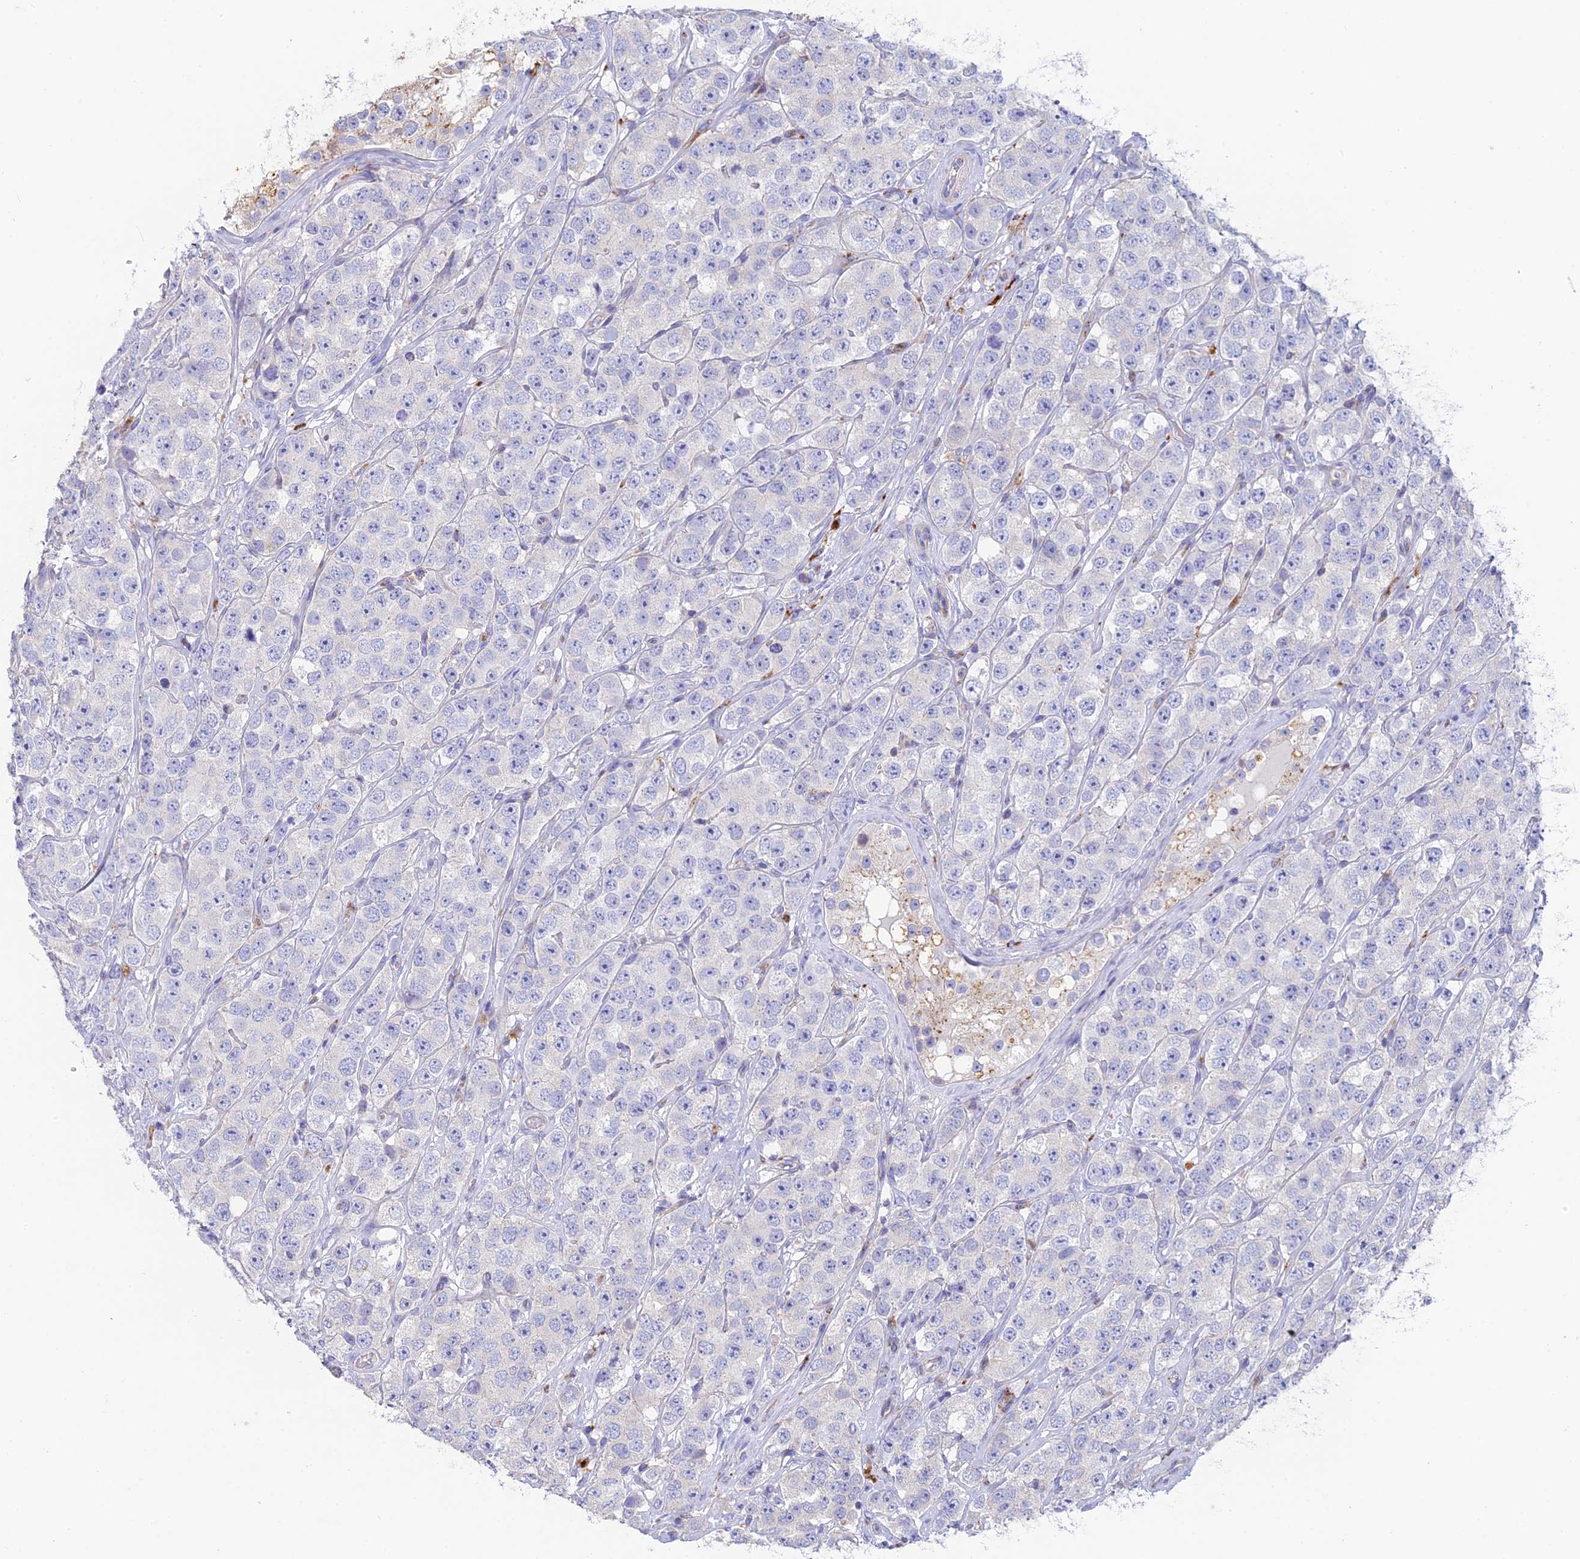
{"staining": {"intensity": "negative", "quantity": "none", "location": "none"}, "tissue": "testis cancer", "cell_type": "Tumor cells", "image_type": "cancer", "snomed": [{"axis": "morphology", "description": "Seminoma, NOS"}, {"axis": "topography", "description": "Testis"}], "caption": "Tumor cells show no significant staining in testis cancer (seminoma).", "gene": "WDR6", "patient": {"sex": "male", "age": 28}}